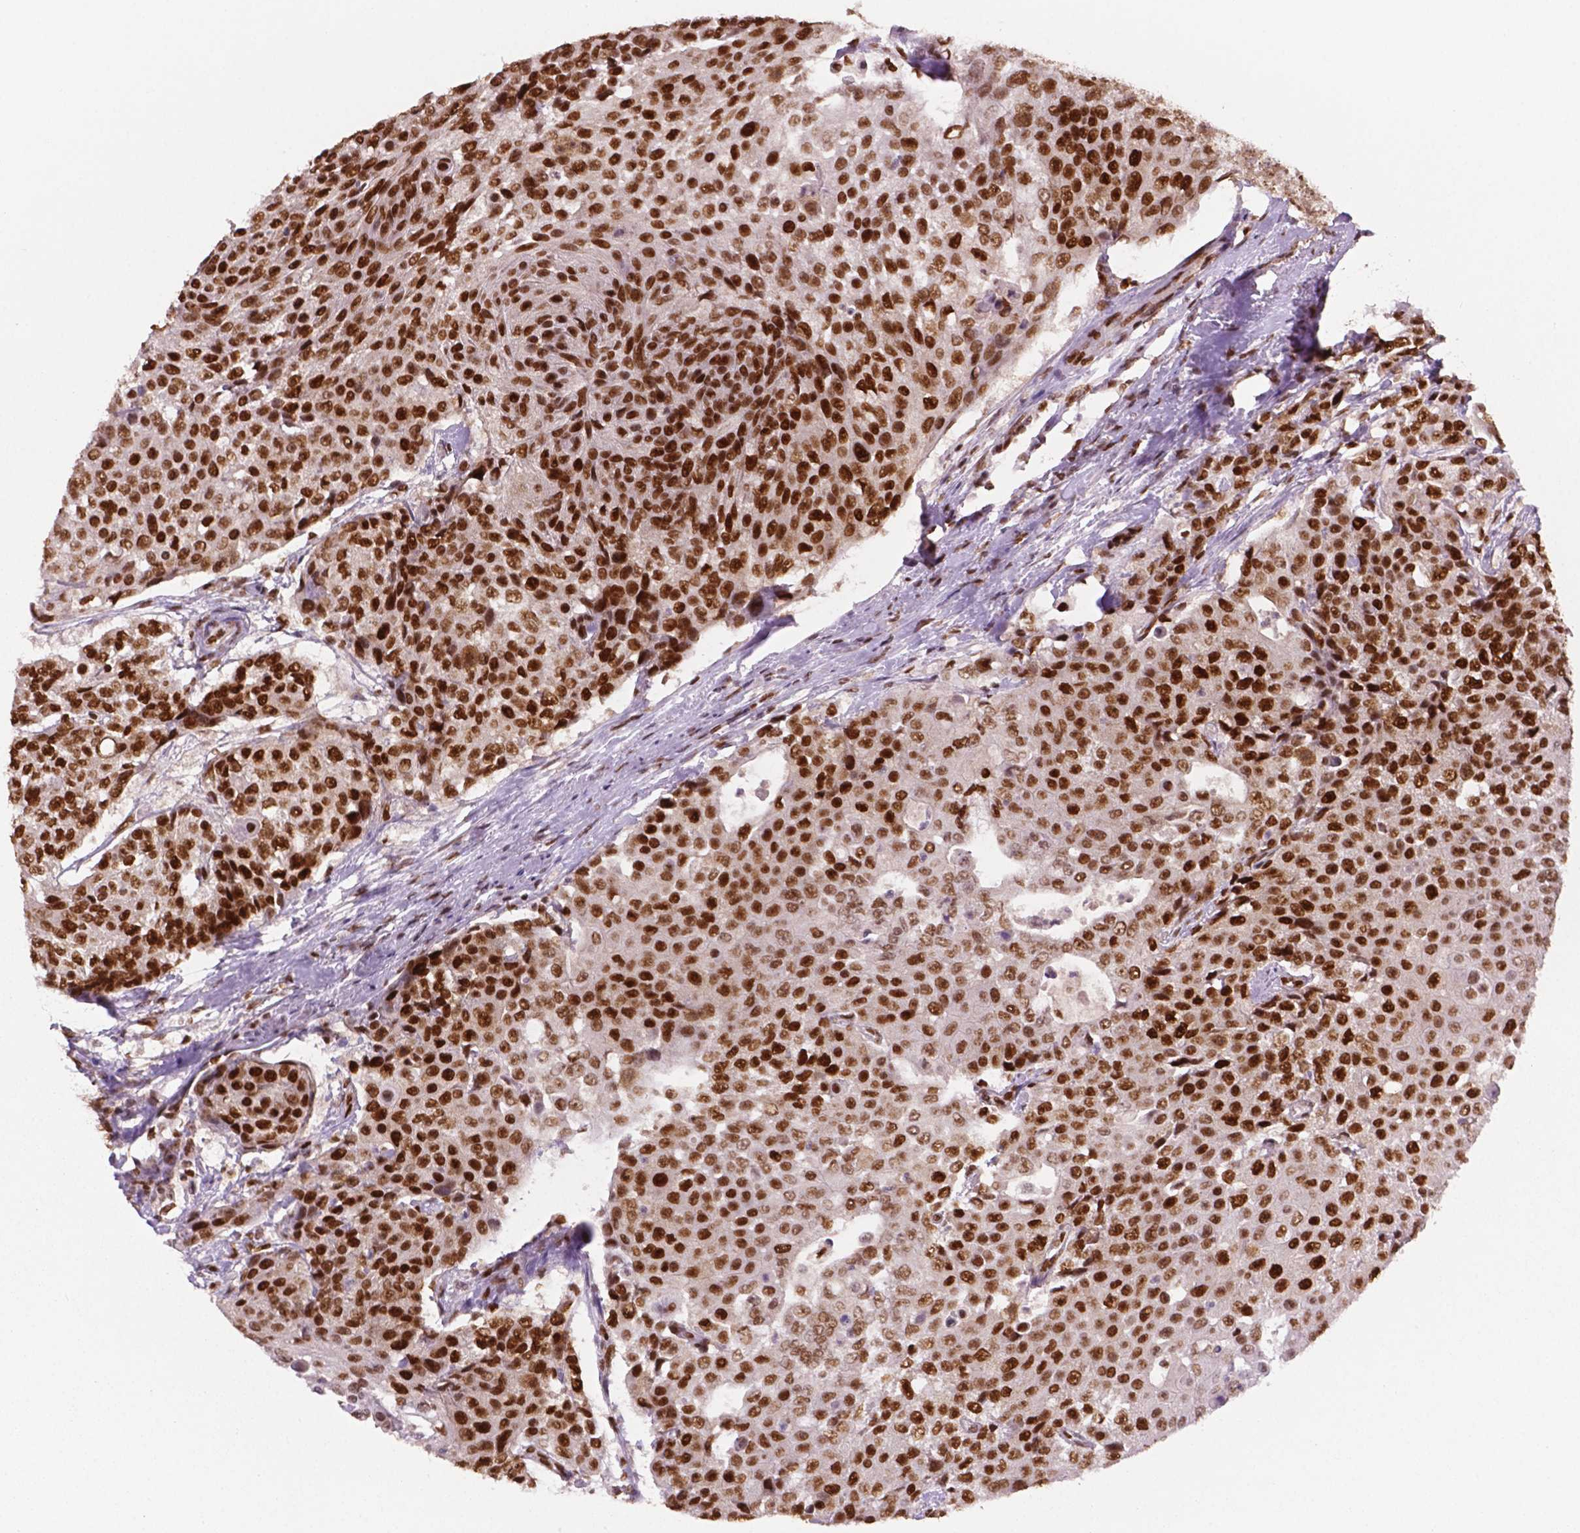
{"staining": {"intensity": "moderate", "quantity": "25%-75%", "location": "nuclear"}, "tissue": "urothelial cancer", "cell_type": "Tumor cells", "image_type": "cancer", "snomed": [{"axis": "morphology", "description": "Urothelial carcinoma, High grade"}, {"axis": "topography", "description": "Urinary bladder"}], "caption": "The image displays immunohistochemical staining of urothelial cancer. There is moderate nuclear expression is seen in approximately 25%-75% of tumor cells.", "gene": "MLH1", "patient": {"sex": "female", "age": 63}}